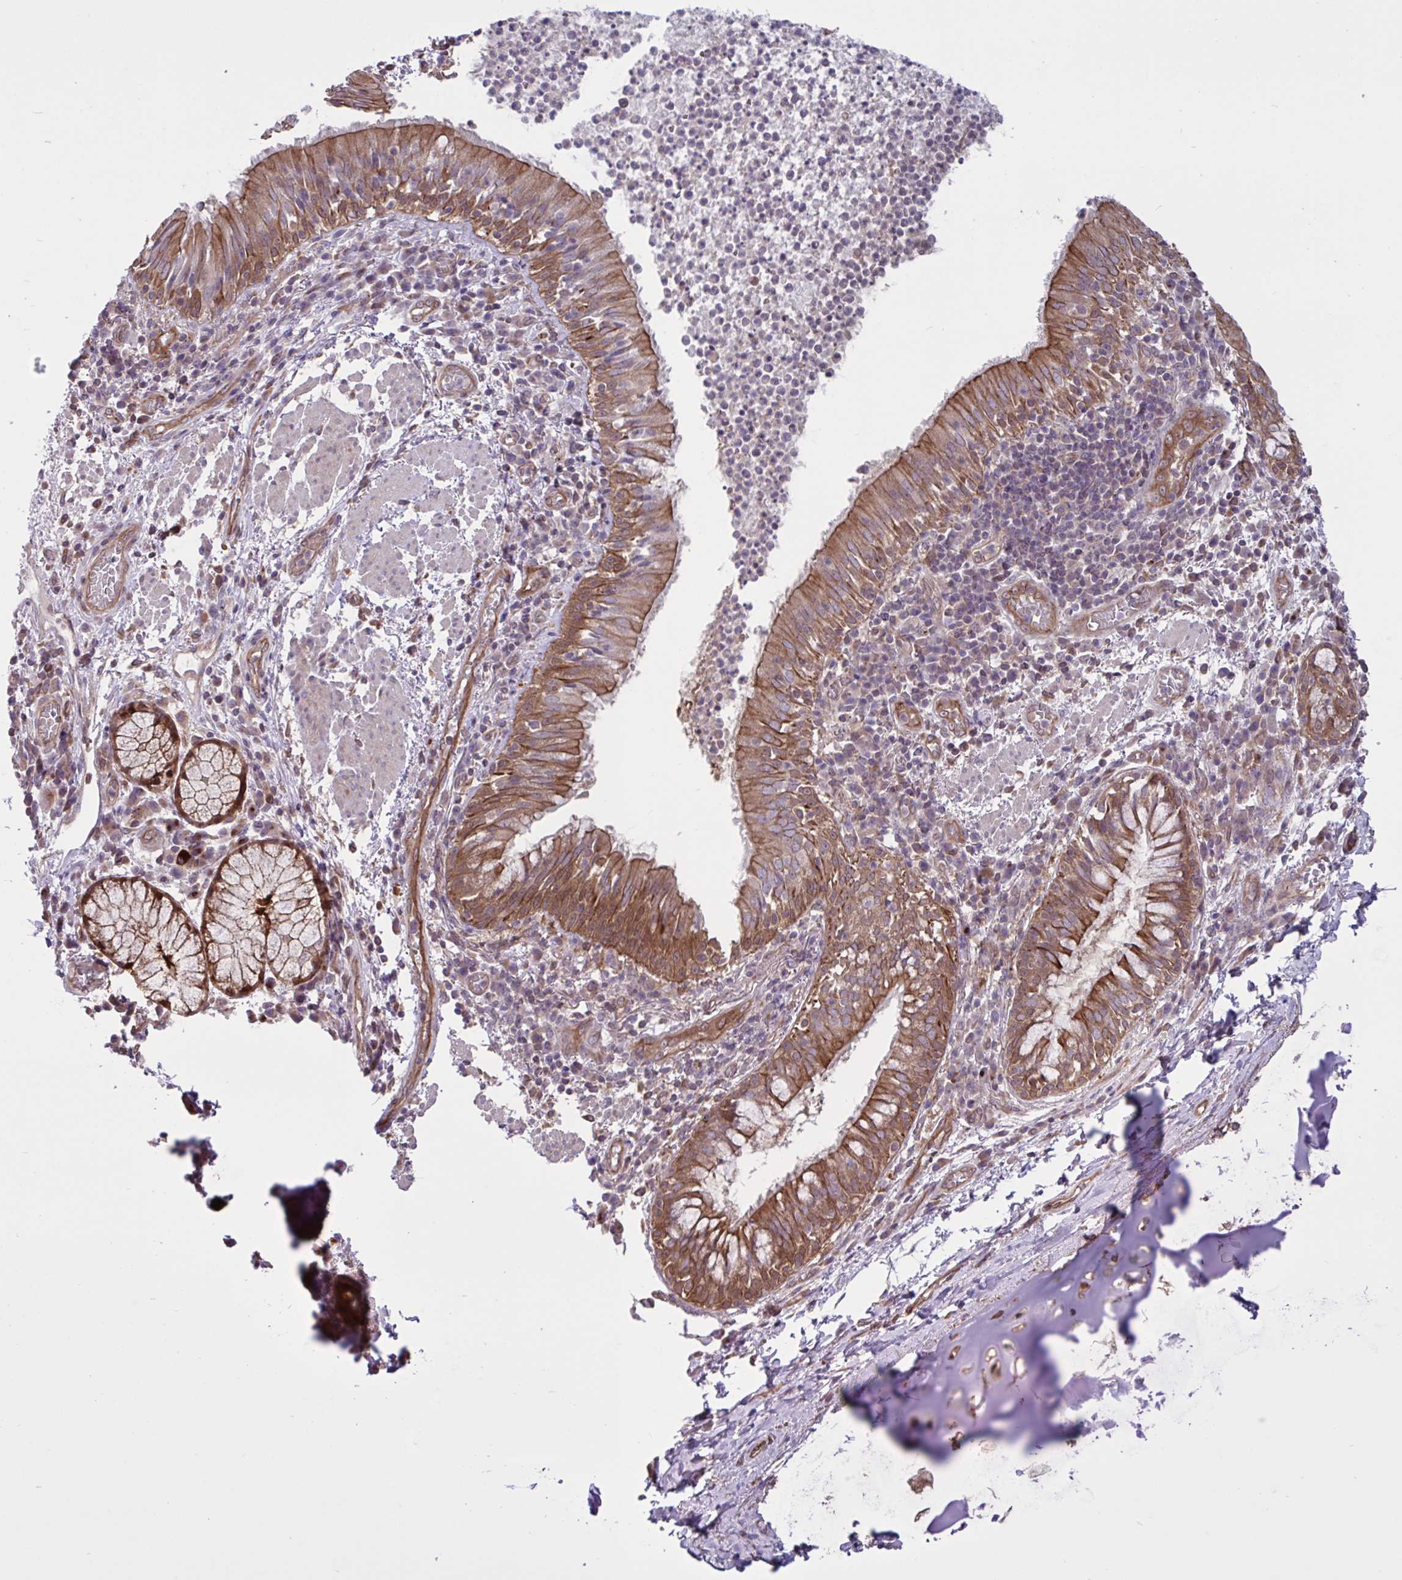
{"staining": {"intensity": "strong", "quantity": ">75%", "location": "cytoplasmic/membranous"}, "tissue": "bronchus", "cell_type": "Respiratory epithelial cells", "image_type": "normal", "snomed": [{"axis": "morphology", "description": "Normal tissue, NOS"}, {"axis": "topography", "description": "Lymph node"}, {"axis": "topography", "description": "Bronchus"}], "caption": "Protein staining by immunohistochemistry reveals strong cytoplasmic/membranous staining in approximately >75% of respiratory epithelial cells in unremarkable bronchus.", "gene": "GLTP", "patient": {"sex": "male", "age": 56}}